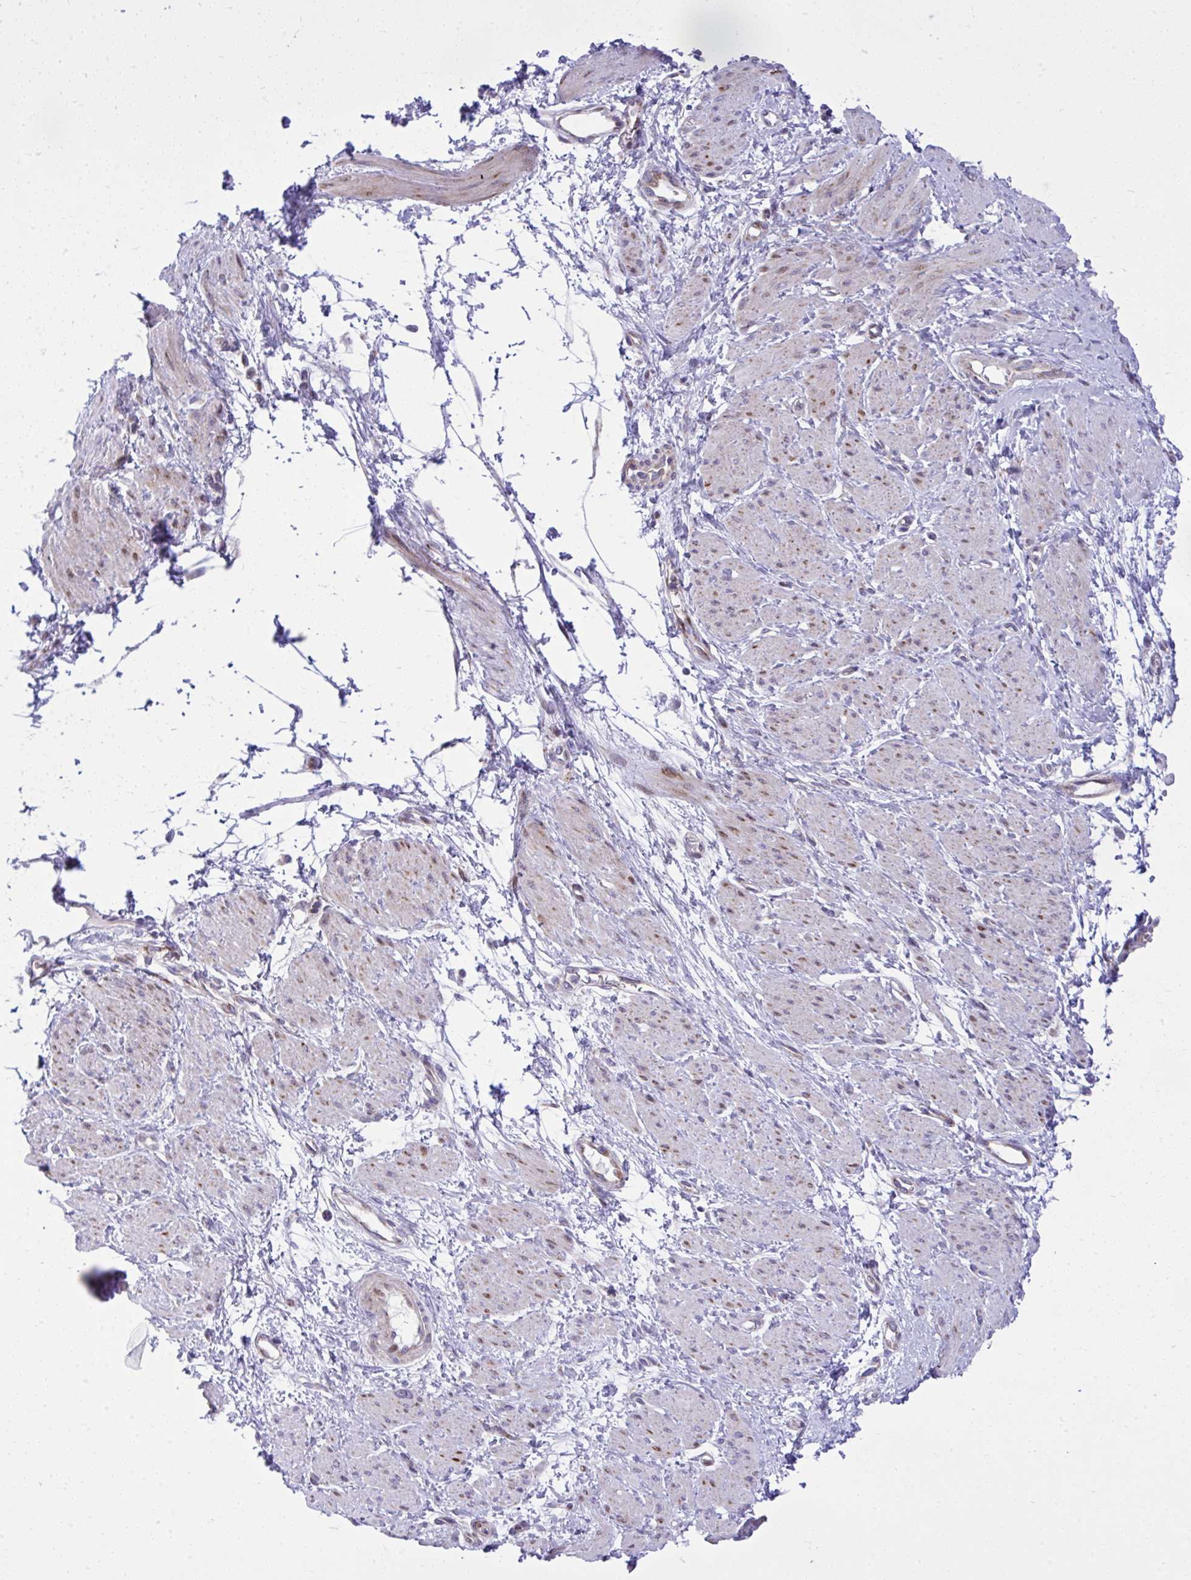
{"staining": {"intensity": "weak", "quantity": "<25%", "location": "cytoplasmic/membranous"}, "tissue": "smooth muscle", "cell_type": "Smooth muscle cells", "image_type": "normal", "snomed": [{"axis": "morphology", "description": "Normal tissue, NOS"}, {"axis": "topography", "description": "Smooth muscle"}, {"axis": "topography", "description": "Uterus"}], "caption": "Photomicrograph shows no significant protein staining in smooth muscle cells of benign smooth muscle.", "gene": "GPRIN3", "patient": {"sex": "female", "age": 39}}